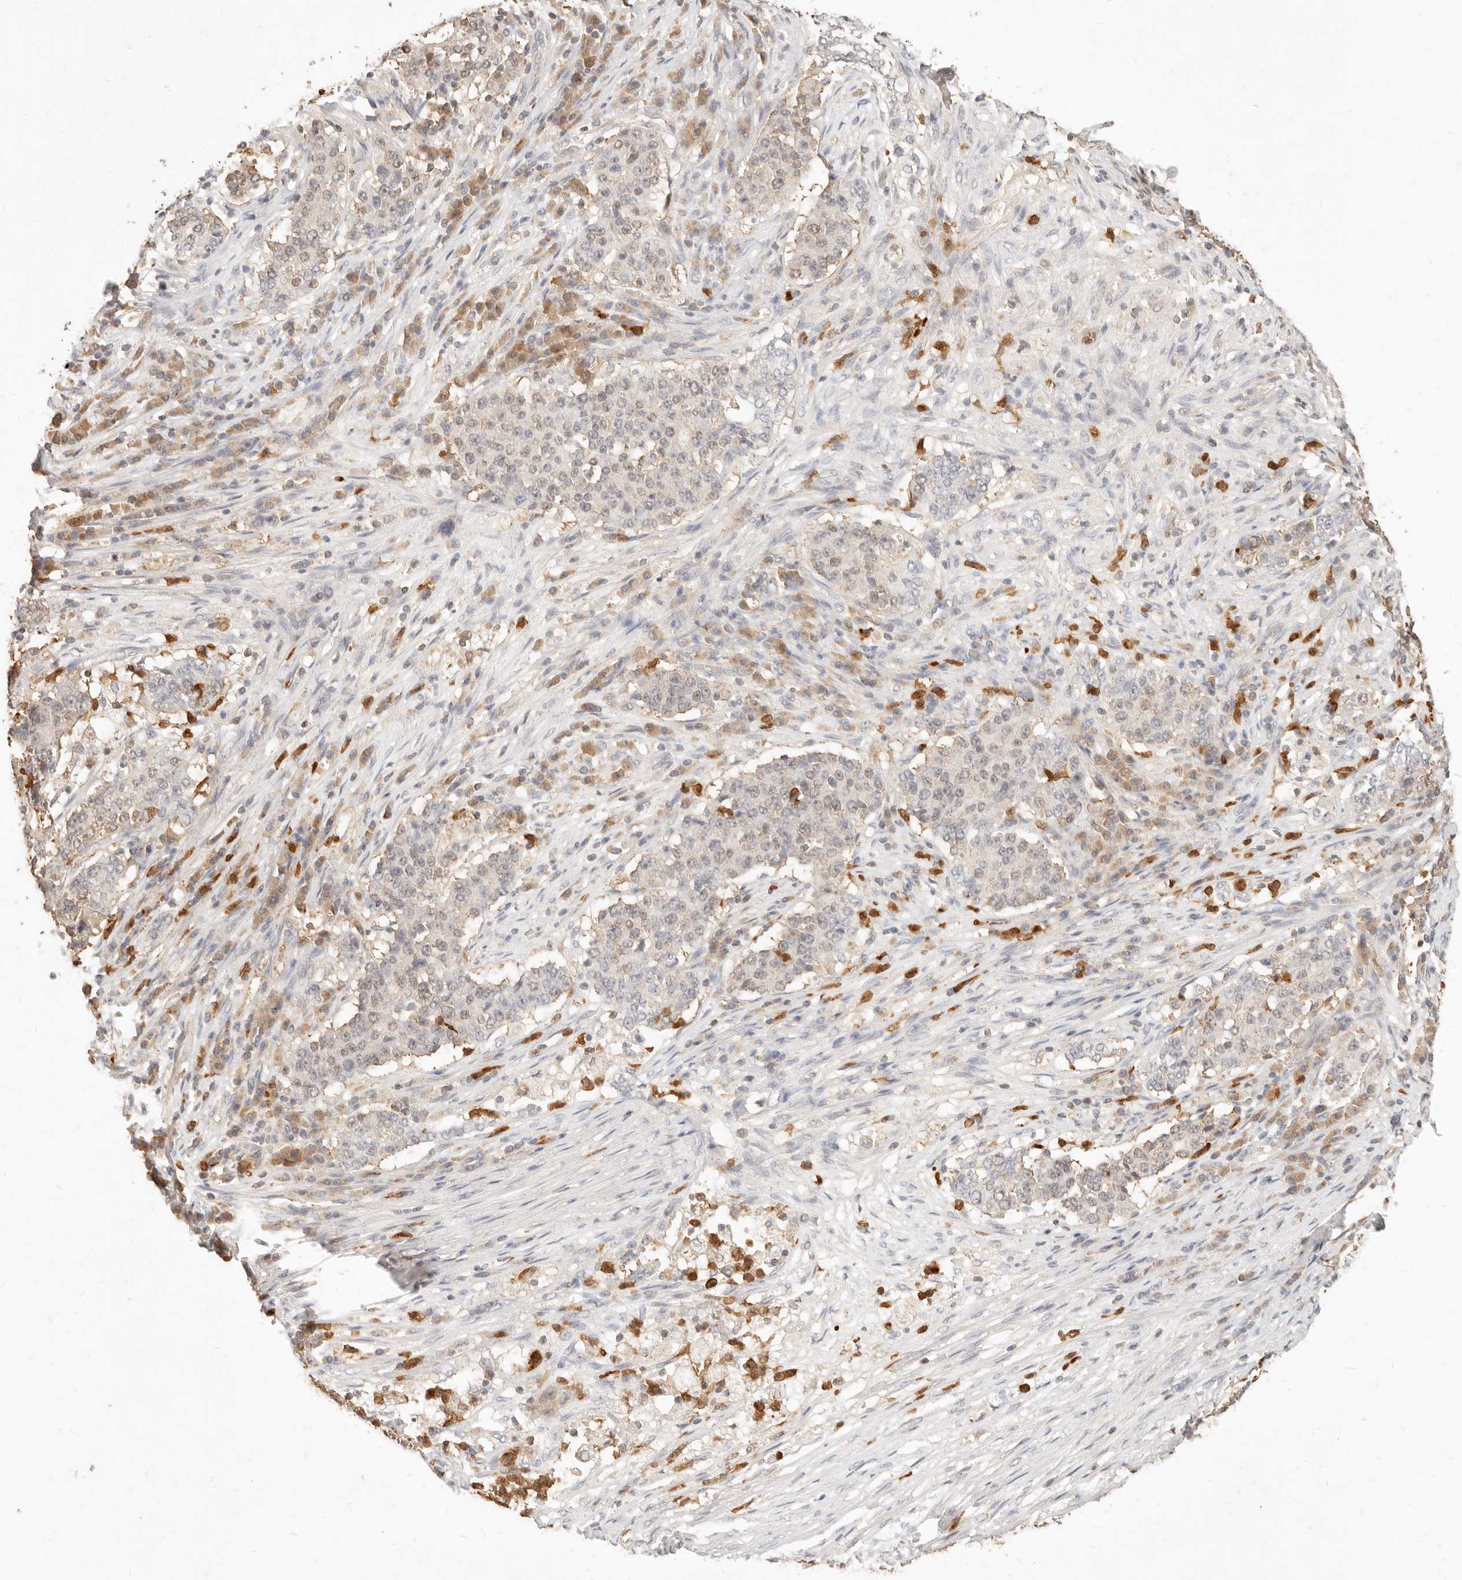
{"staining": {"intensity": "negative", "quantity": "none", "location": "none"}, "tissue": "stomach cancer", "cell_type": "Tumor cells", "image_type": "cancer", "snomed": [{"axis": "morphology", "description": "Adenocarcinoma, NOS"}, {"axis": "topography", "description": "Stomach"}], "caption": "DAB immunohistochemical staining of human adenocarcinoma (stomach) reveals no significant staining in tumor cells.", "gene": "TMTC2", "patient": {"sex": "male", "age": 59}}